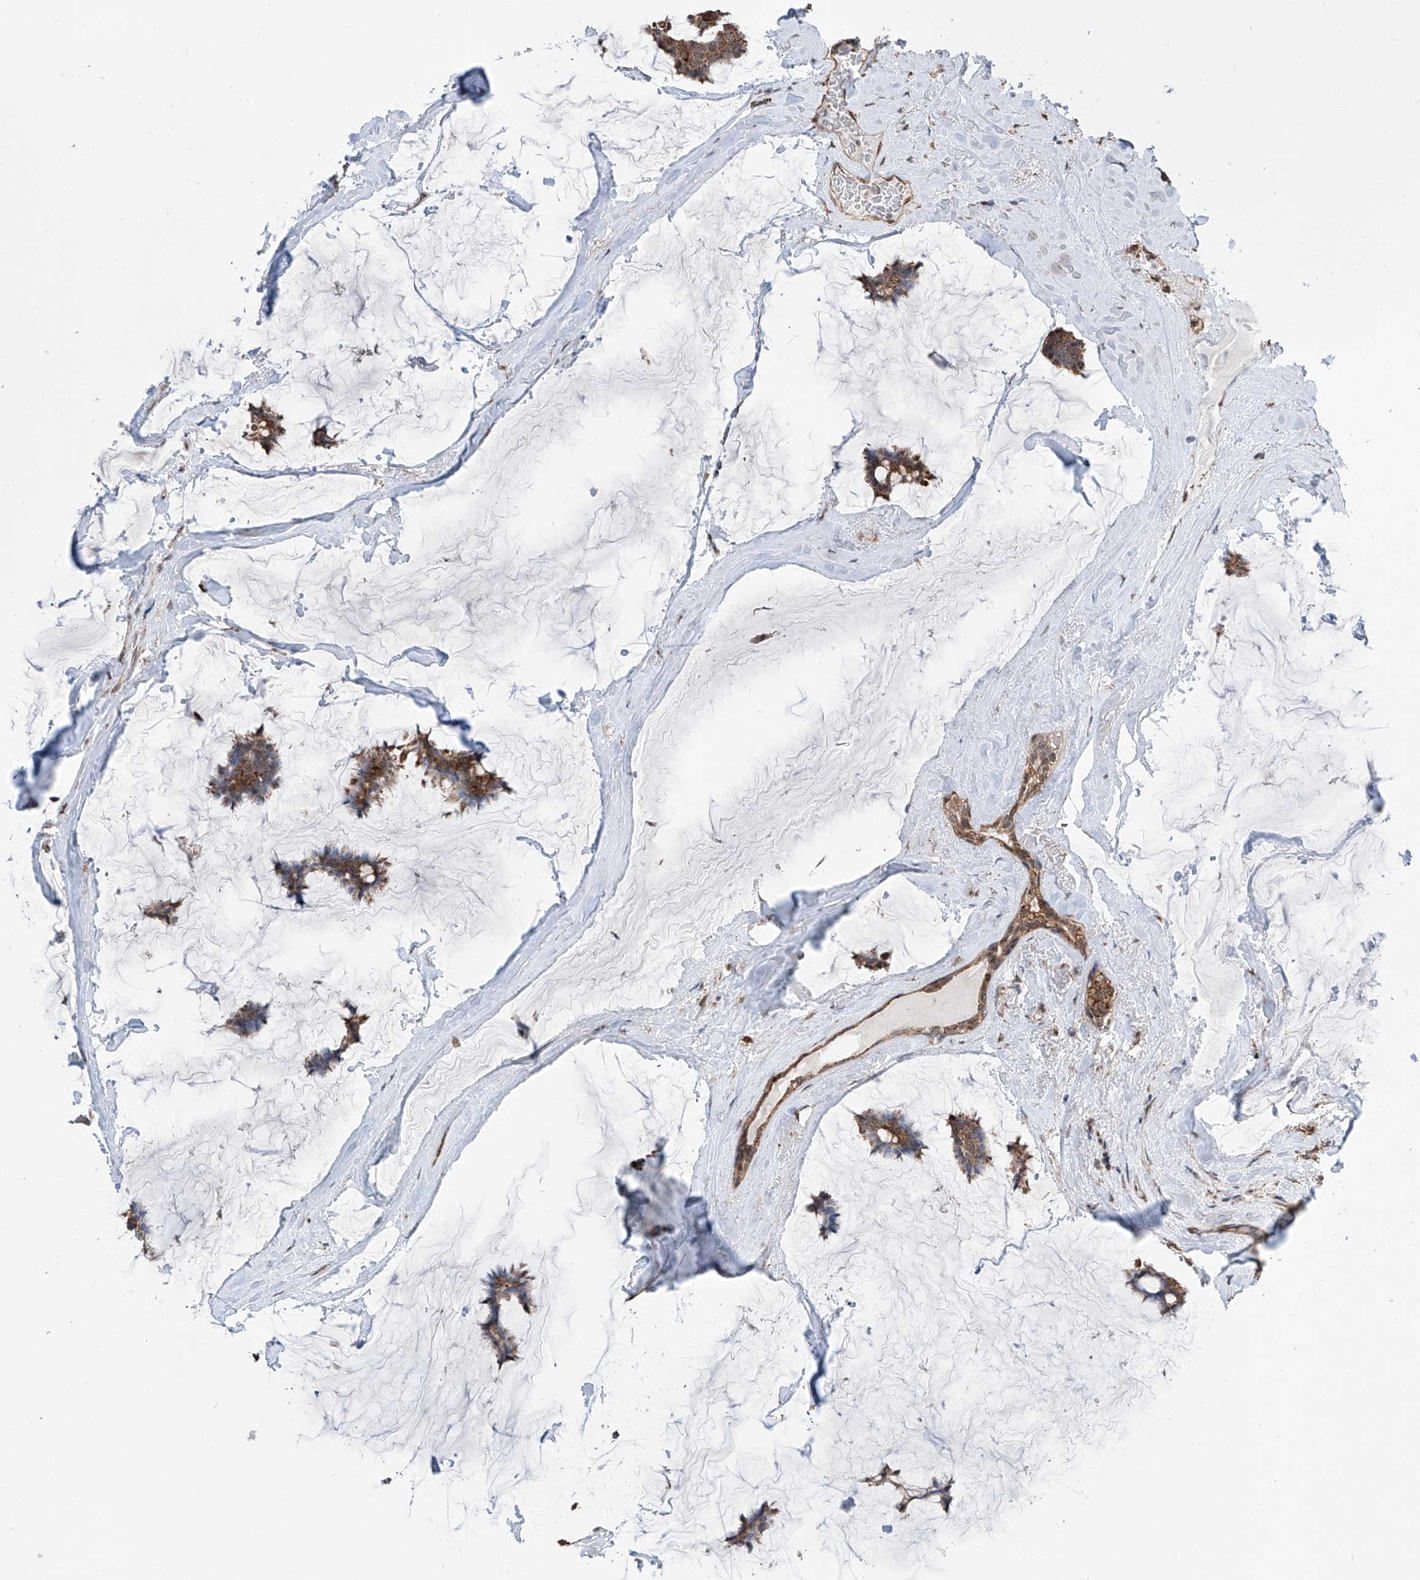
{"staining": {"intensity": "moderate", "quantity": ">75%", "location": "cytoplasmic/membranous"}, "tissue": "breast cancer", "cell_type": "Tumor cells", "image_type": "cancer", "snomed": [{"axis": "morphology", "description": "Duct carcinoma"}, {"axis": "topography", "description": "Breast"}], "caption": "Immunohistochemical staining of breast infiltrating ductal carcinoma displays medium levels of moderate cytoplasmic/membranous protein positivity in about >75% of tumor cells.", "gene": "ZNF445", "patient": {"sex": "female", "age": 93}}